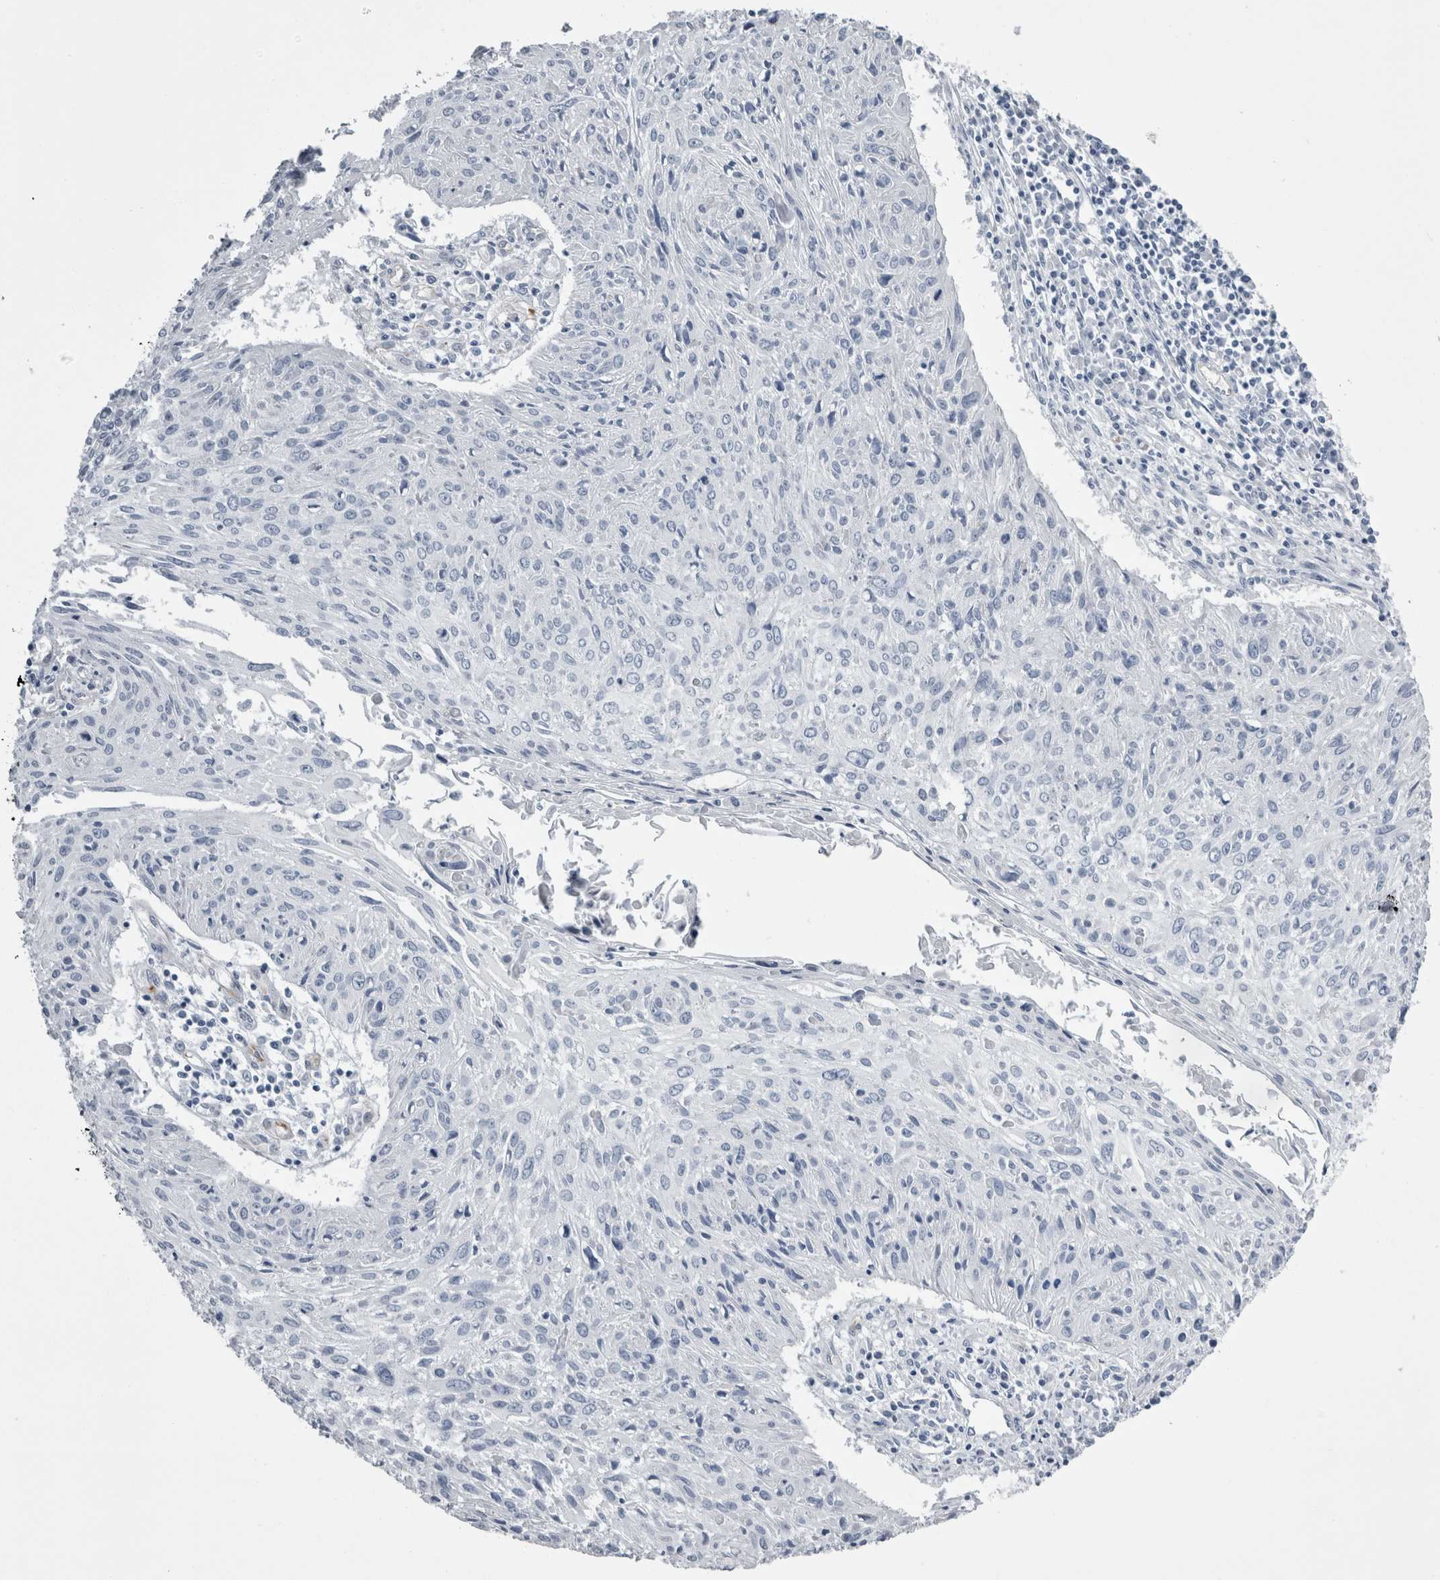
{"staining": {"intensity": "negative", "quantity": "none", "location": "none"}, "tissue": "cervical cancer", "cell_type": "Tumor cells", "image_type": "cancer", "snomed": [{"axis": "morphology", "description": "Squamous cell carcinoma, NOS"}, {"axis": "topography", "description": "Cervix"}], "caption": "Image shows no protein positivity in tumor cells of cervical cancer tissue.", "gene": "VWDE", "patient": {"sex": "female", "age": 51}}